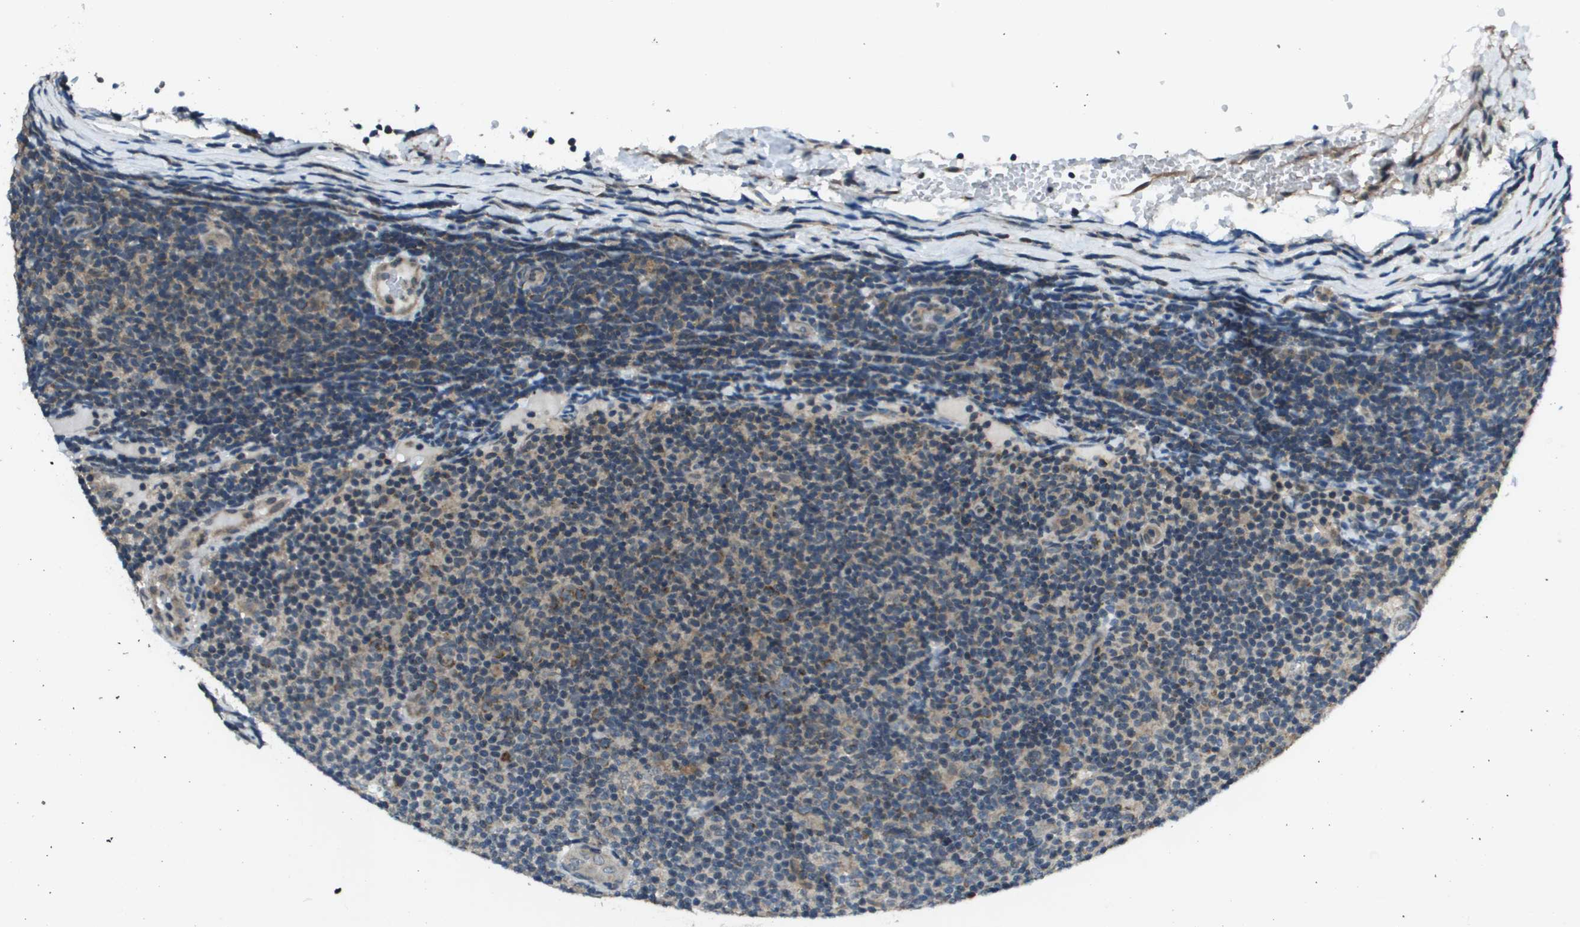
{"staining": {"intensity": "moderate", "quantity": "<25%", "location": "cytoplasmic/membranous"}, "tissue": "lymphoma", "cell_type": "Tumor cells", "image_type": "cancer", "snomed": [{"axis": "morphology", "description": "Malignant lymphoma, non-Hodgkin's type, Low grade"}, {"axis": "topography", "description": "Lymph node"}], "caption": "Tumor cells display low levels of moderate cytoplasmic/membranous expression in approximately <25% of cells in human malignant lymphoma, non-Hodgkin's type (low-grade).", "gene": "PPFIA1", "patient": {"sex": "male", "age": 83}}